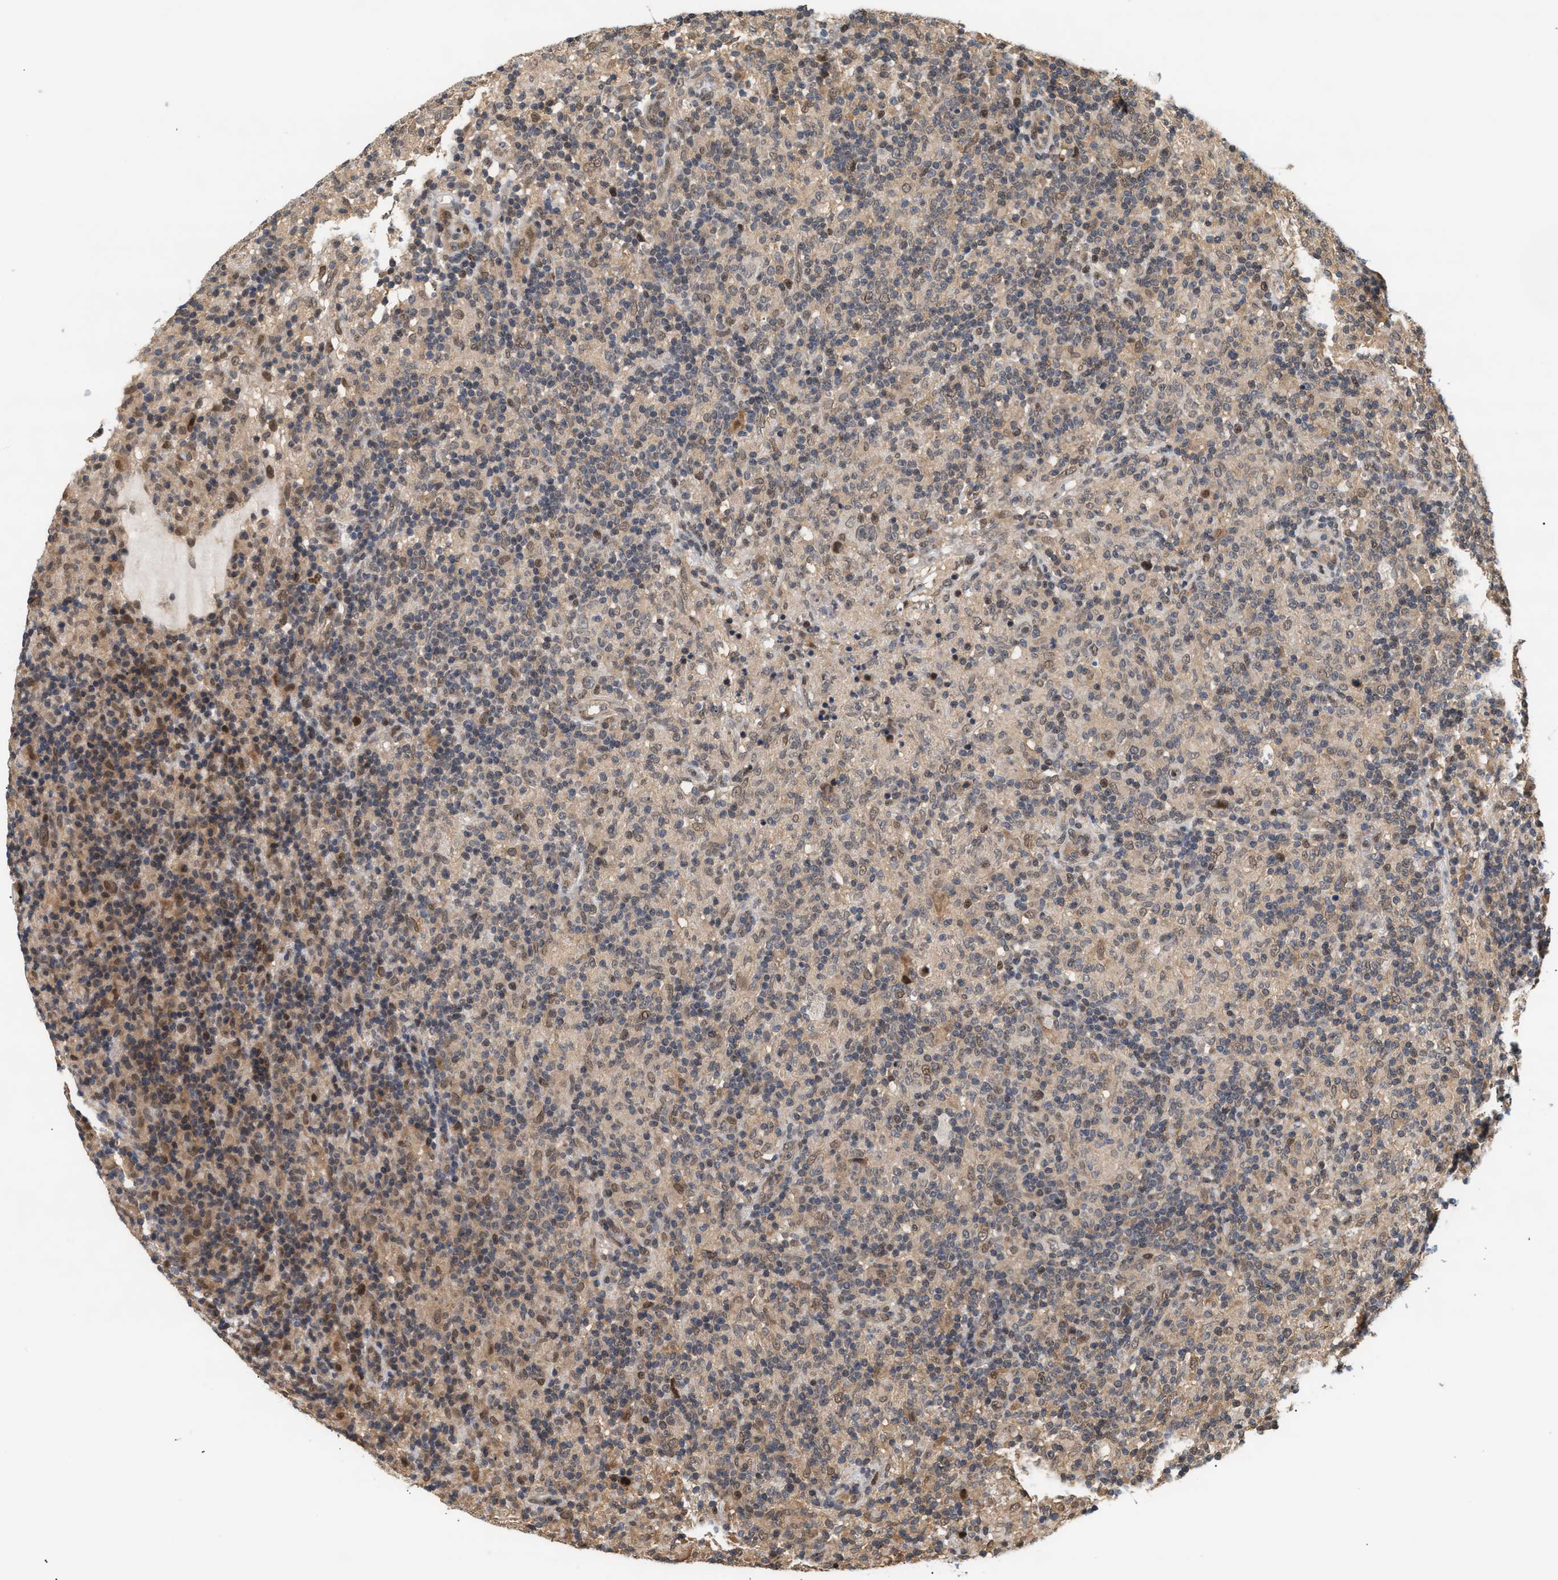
{"staining": {"intensity": "moderate", "quantity": "25%-75%", "location": "nuclear"}, "tissue": "lymphoma", "cell_type": "Tumor cells", "image_type": "cancer", "snomed": [{"axis": "morphology", "description": "Hodgkin's disease, NOS"}, {"axis": "topography", "description": "Lymph node"}], "caption": "Lymphoma stained for a protein (brown) displays moderate nuclear positive positivity in approximately 25%-75% of tumor cells.", "gene": "ABHD5", "patient": {"sex": "male", "age": 70}}